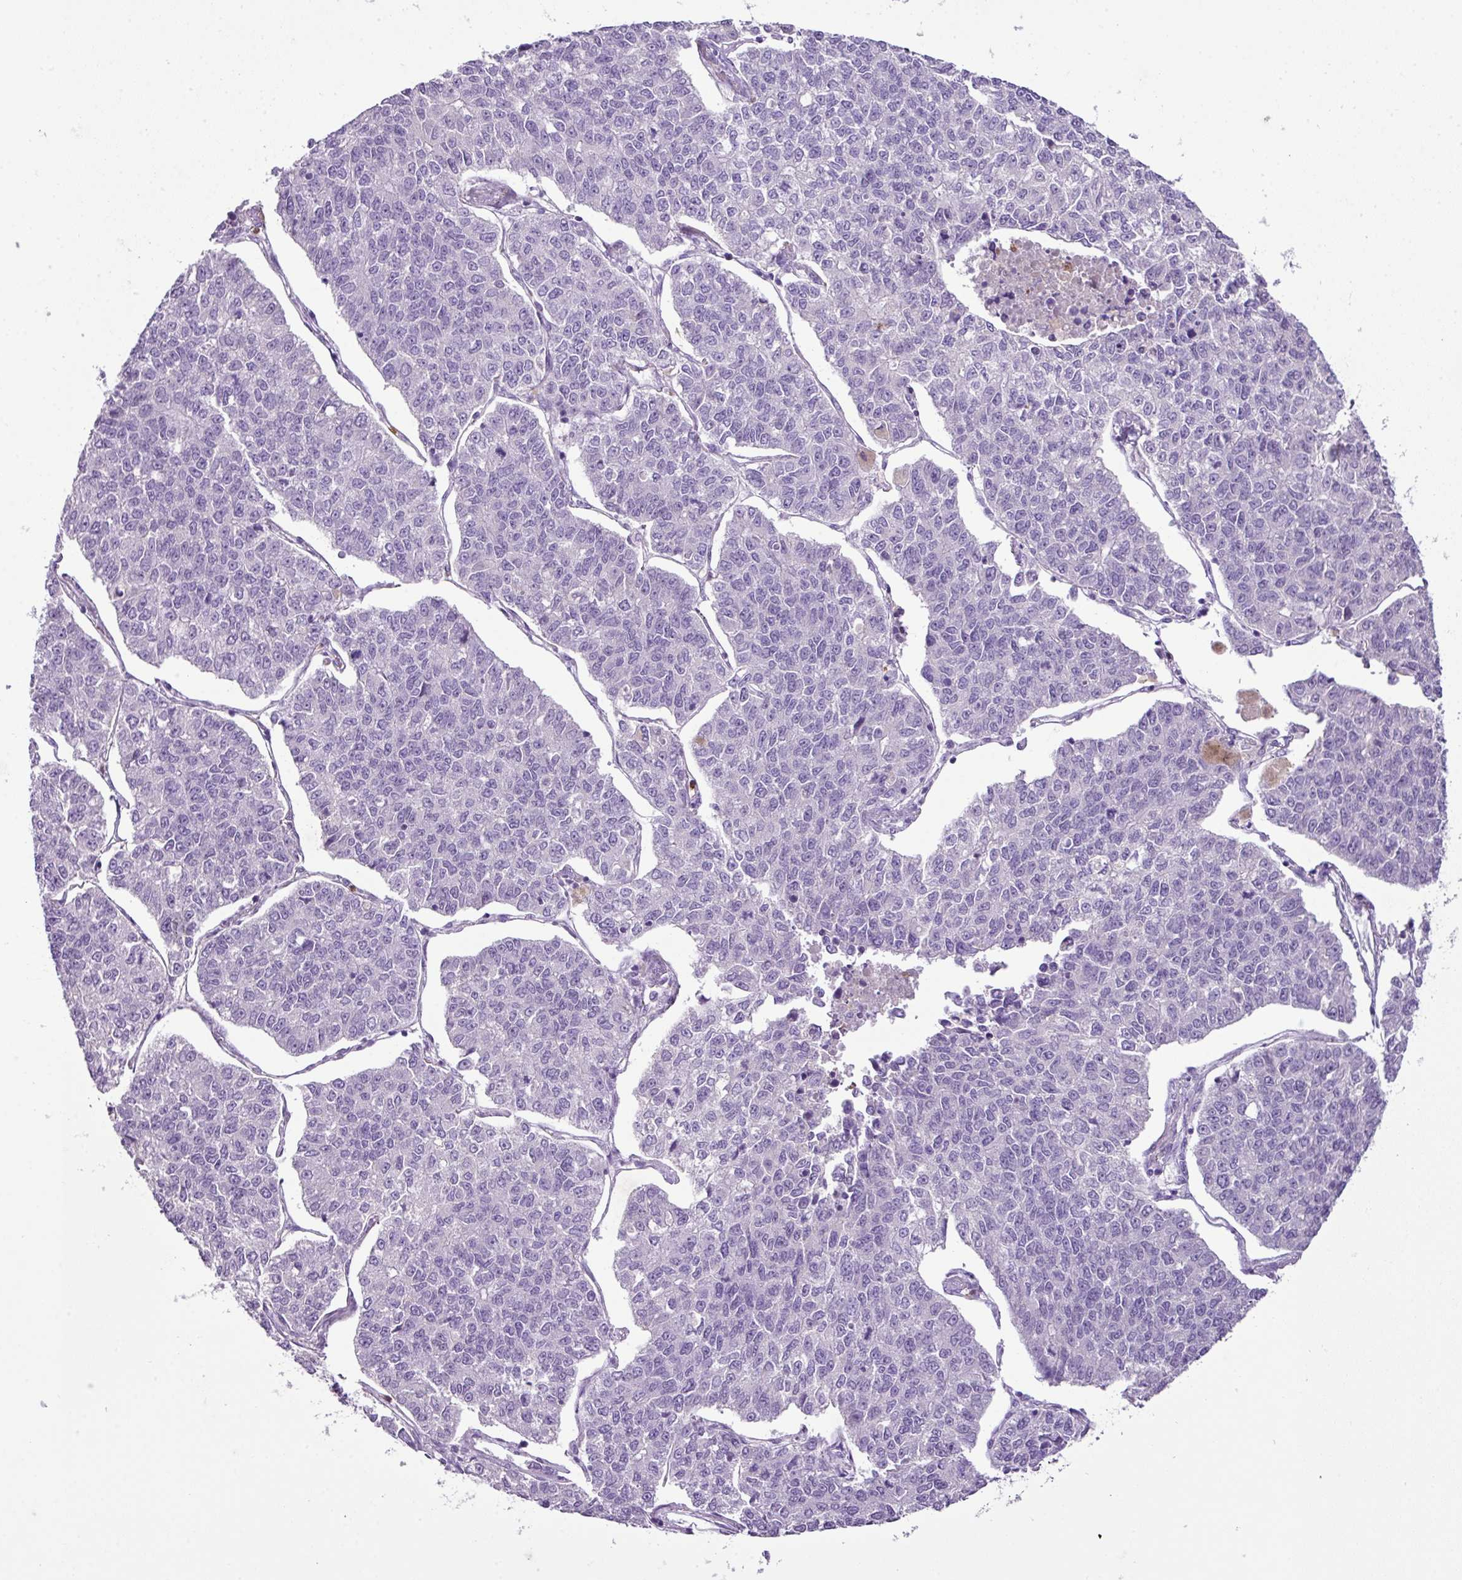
{"staining": {"intensity": "negative", "quantity": "none", "location": "none"}, "tissue": "lung cancer", "cell_type": "Tumor cells", "image_type": "cancer", "snomed": [{"axis": "morphology", "description": "Adenocarcinoma, NOS"}, {"axis": "topography", "description": "Lung"}], "caption": "Tumor cells are negative for protein expression in human adenocarcinoma (lung).", "gene": "HTR3E", "patient": {"sex": "male", "age": 49}}